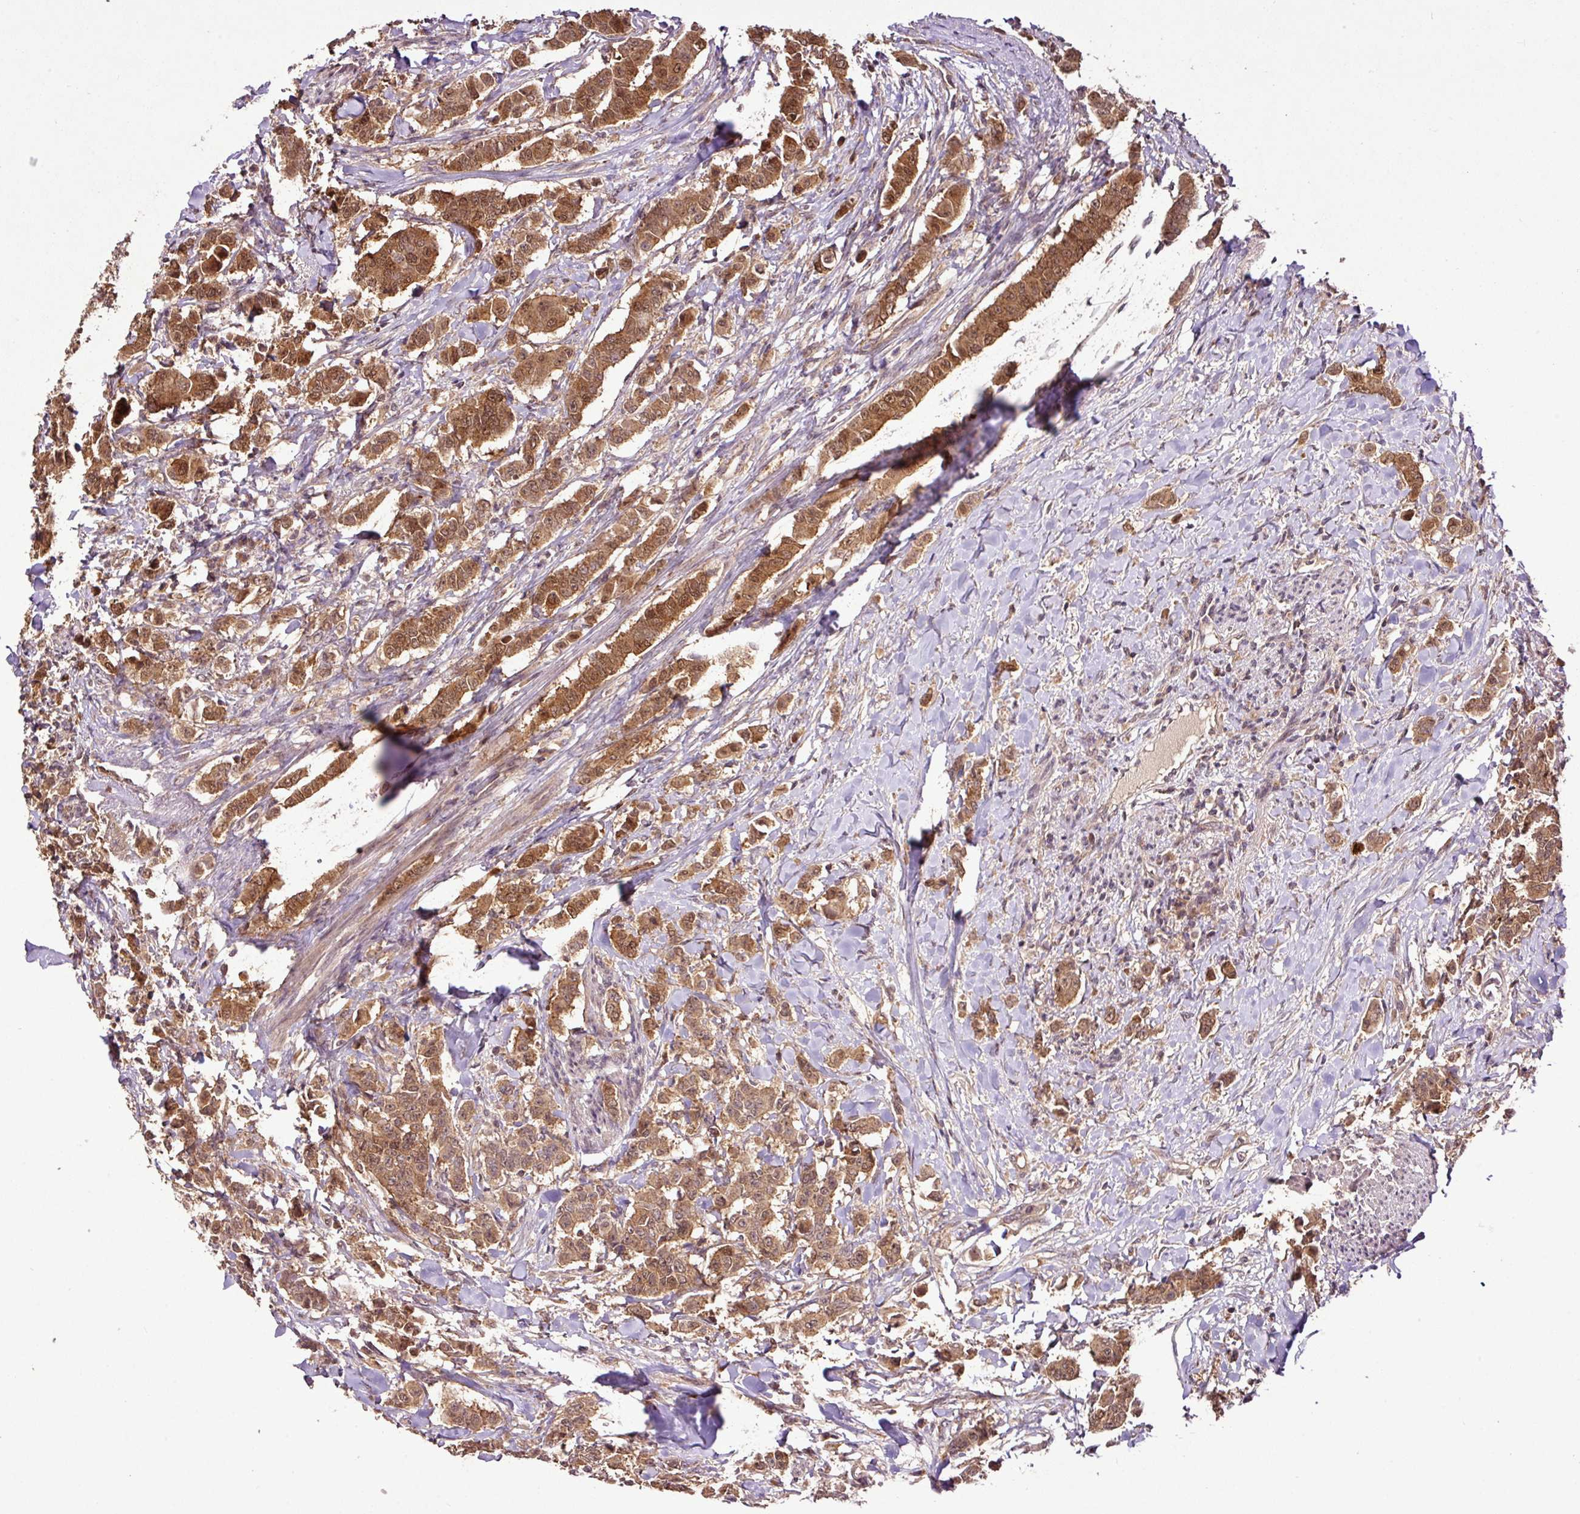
{"staining": {"intensity": "moderate", "quantity": ">75%", "location": "cytoplasmic/membranous,nuclear"}, "tissue": "breast cancer", "cell_type": "Tumor cells", "image_type": "cancer", "snomed": [{"axis": "morphology", "description": "Duct carcinoma"}, {"axis": "topography", "description": "Breast"}], "caption": "An IHC histopathology image of tumor tissue is shown. Protein staining in brown labels moderate cytoplasmic/membranous and nuclear positivity in breast invasive ductal carcinoma within tumor cells. (Brightfield microscopy of DAB IHC at high magnification).", "gene": "FAIM", "patient": {"sex": "female", "age": 40}}